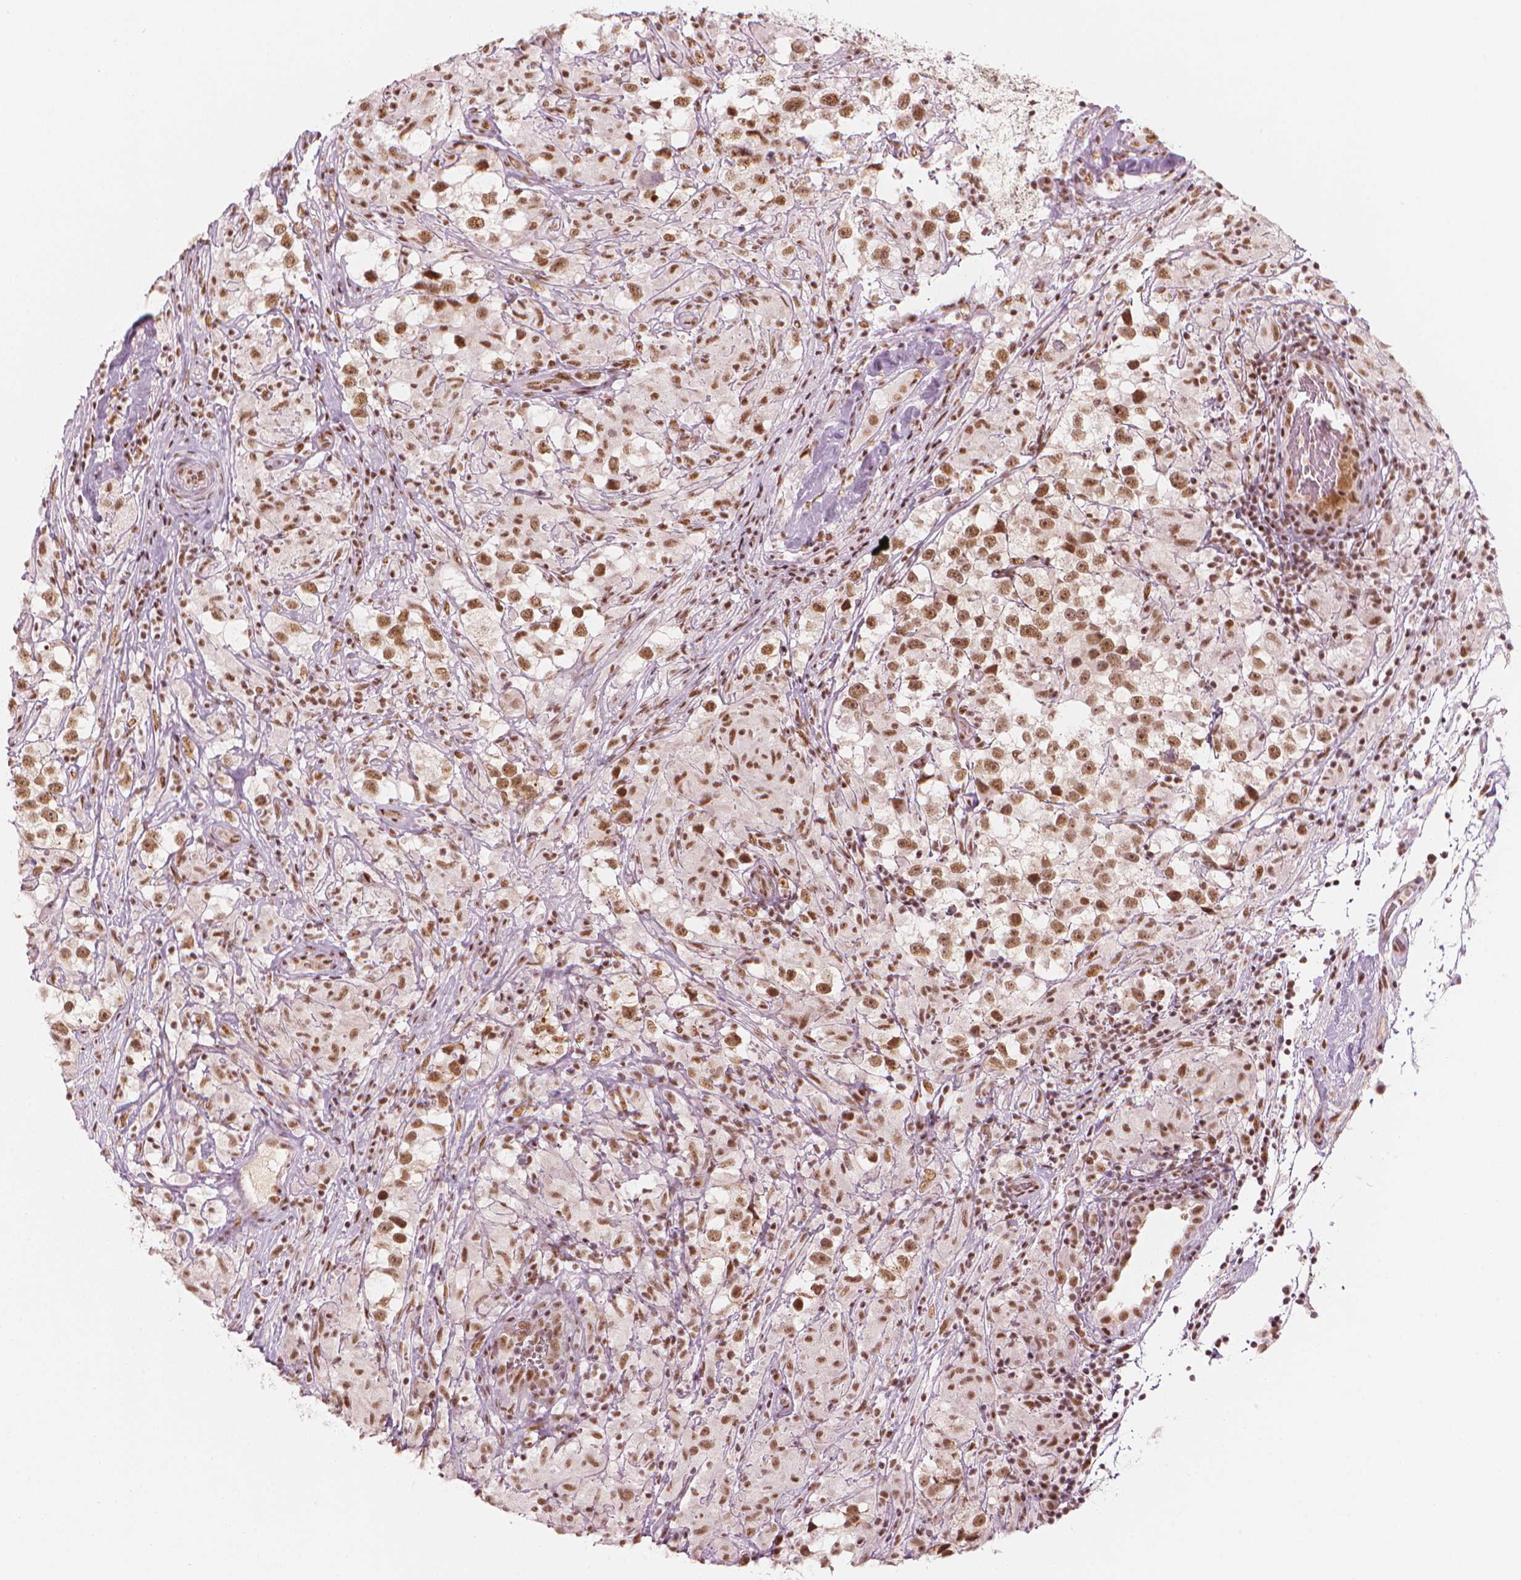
{"staining": {"intensity": "moderate", "quantity": ">75%", "location": "nuclear"}, "tissue": "testis cancer", "cell_type": "Tumor cells", "image_type": "cancer", "snomed": [{"axis": "morphology", "description": "Seminoma, NOS"}, {"axis": "topography", "description": "Testis"}], "caption": "A photomicrograph of testis cancer stained for a protein demonstrates moderate nuclear brown staining in tumor cells. Immunohistochemistry (ihc) stains the protein in brown and the nuclei are stained blue.", "gene": "ELF2", "patient": {"sex": "male", "age": 46}}